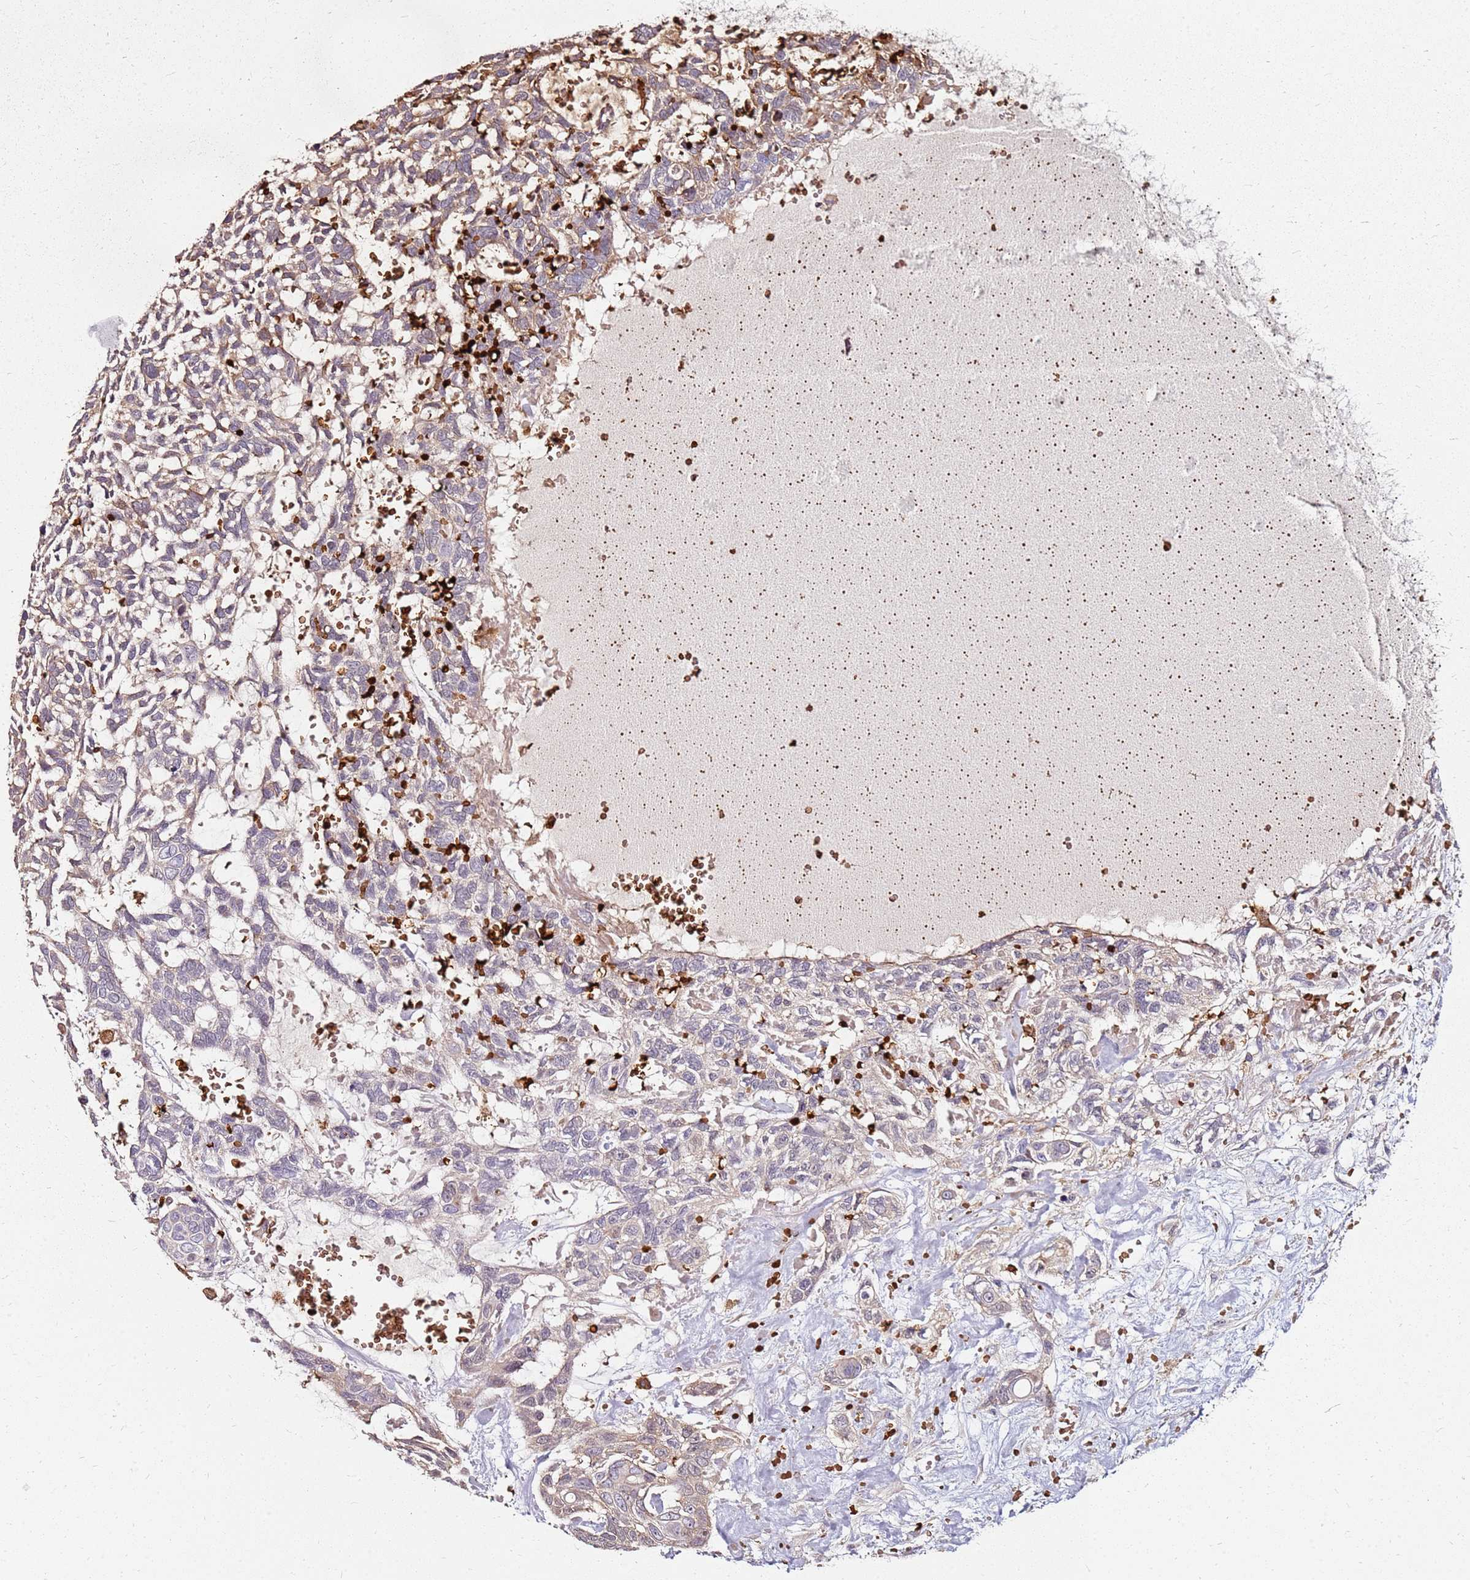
{"staining": {"intensity": "negative", "quantity": "none", "location": "none"}, "tissue": "skin cancer", "cell_type": "Tumor cells", "image_type": "cancer", "snomed": [{"axis": "morphology", "description": "Basal cell carcinoma"}, {"axis": "topography", "description": "Skin"}], "caption": "Protein analysis of skin basal cell carcinoma exhibits no significant expression in tumor cells.", "gene": "RNF11", "patient": {"sex": "male", "age": 88}}